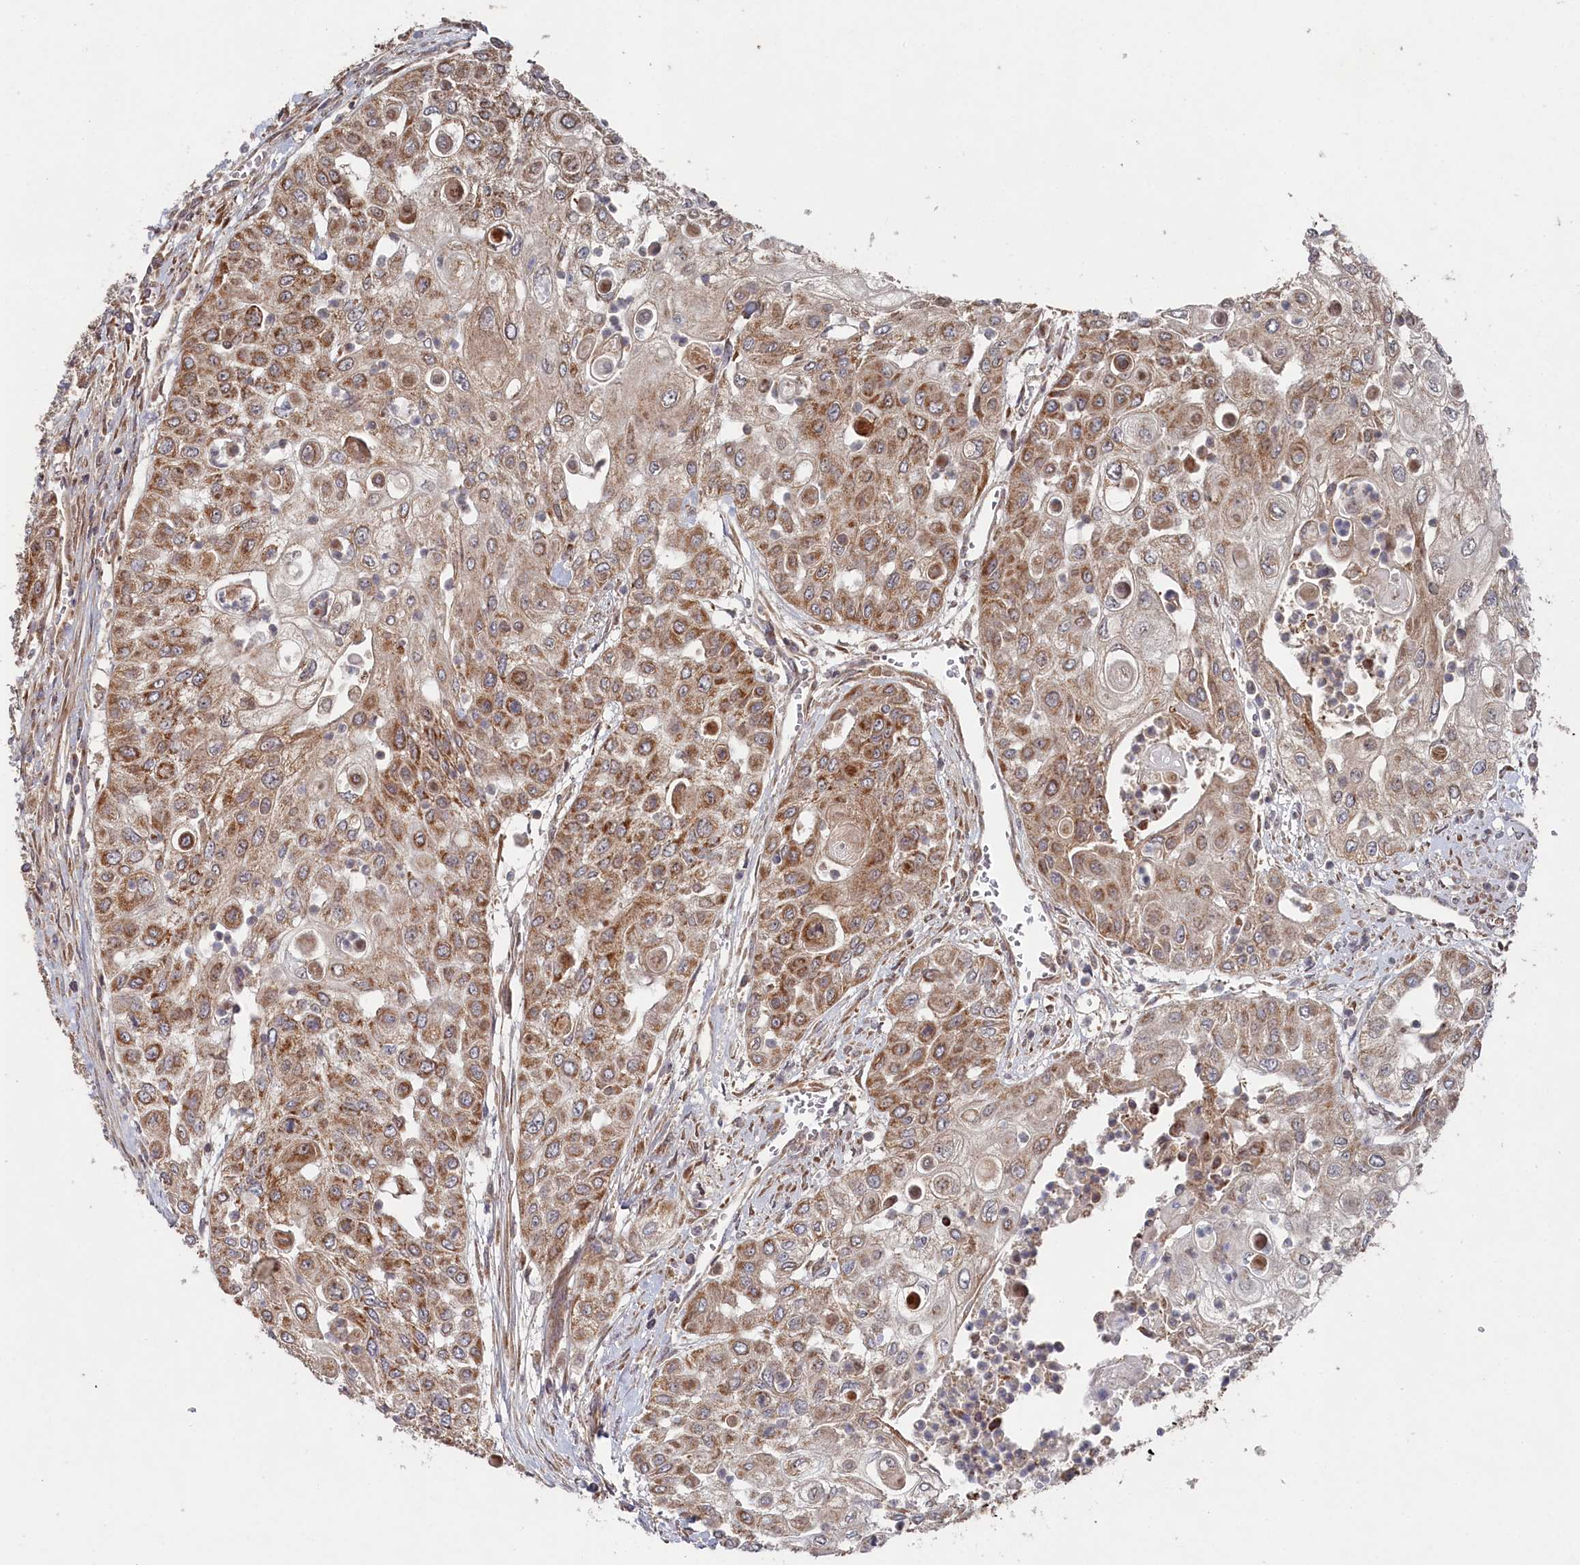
{"staining": {"intensity": "moderate", "quantity": ">75%", "location": "cytoplasmic/membranous"}, "tissue": "urothelial cancer", "cell_type": "Tumor cells", "image_type": "cancer", "snomed": [{"axis": "morphology", "description": "Urothelial carcinoma, High grade"}, {"axis": "topography", "description": "Urinary bladder"}], "caption": "This is an image of IHC staining of high-grade urothelial carcinoma, which shows moderate positivity in the cytoplasmic/membranous of tumor cells.", "gene": "WAPL", "patient": {"sex": "female", "age": 79}}